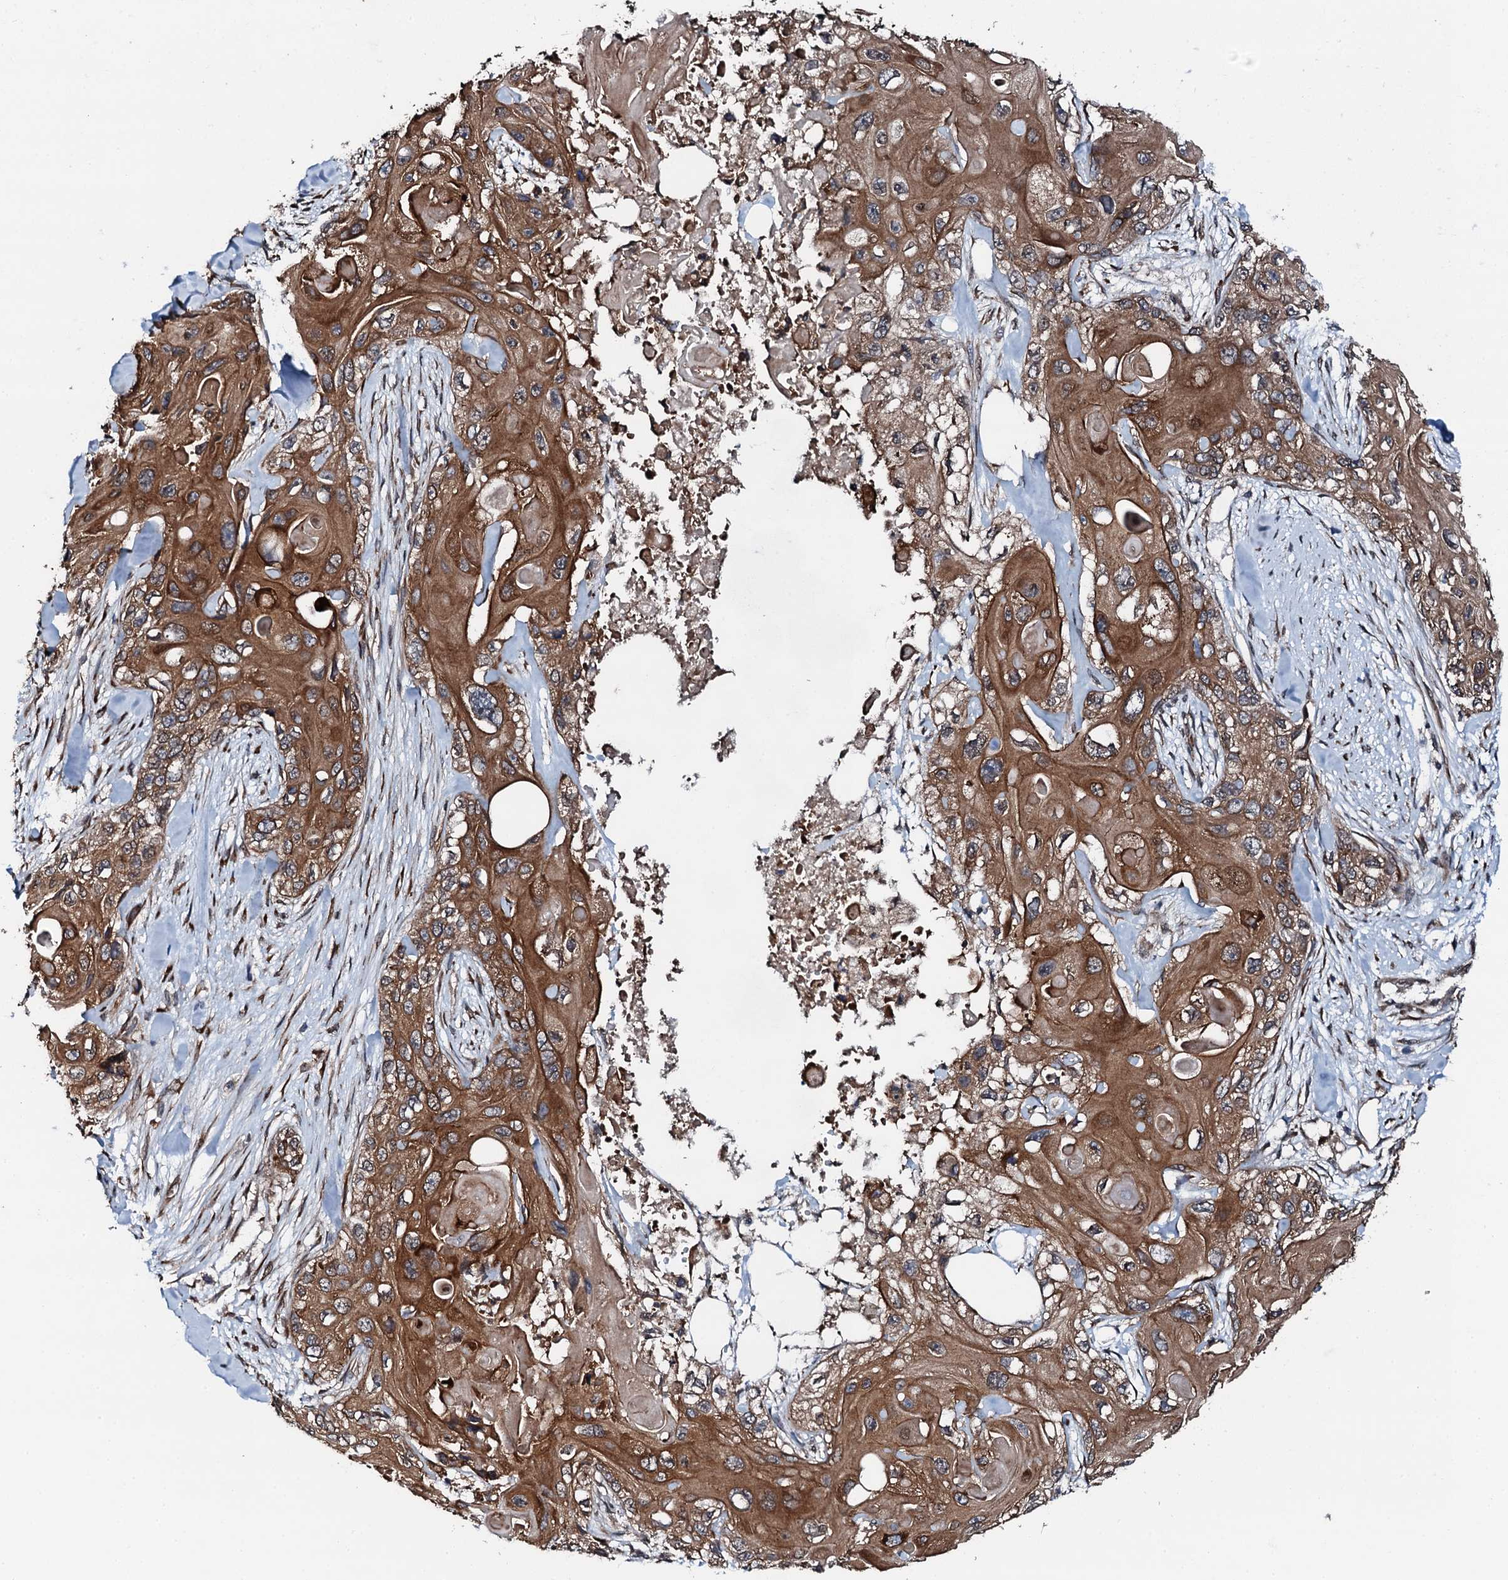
{"staining": {"intensity": "moderate", "quantity": ">75%", "location": "cytoplasmic/membranous"}, "tissue": "skin cancer", "cell_type": "Tumor cells", "image_type": "cancer", "snomed": [{"axis": "morphology", "description": "Normal tissue, NOS"}, {"axis": "morphology", "description": "Squamous cell carcinoma, NOS"}, {"axis": "topography", "description": "Skin"}], "caption": "Human skin squamous cell carcinoma stained for a protein (brown) reveals moderate cytoplasmic/membranous positive expression in approximately >75% of tumor cells.", "gene": "EDC4", "patient": {"sex": "male", "age": 72}}